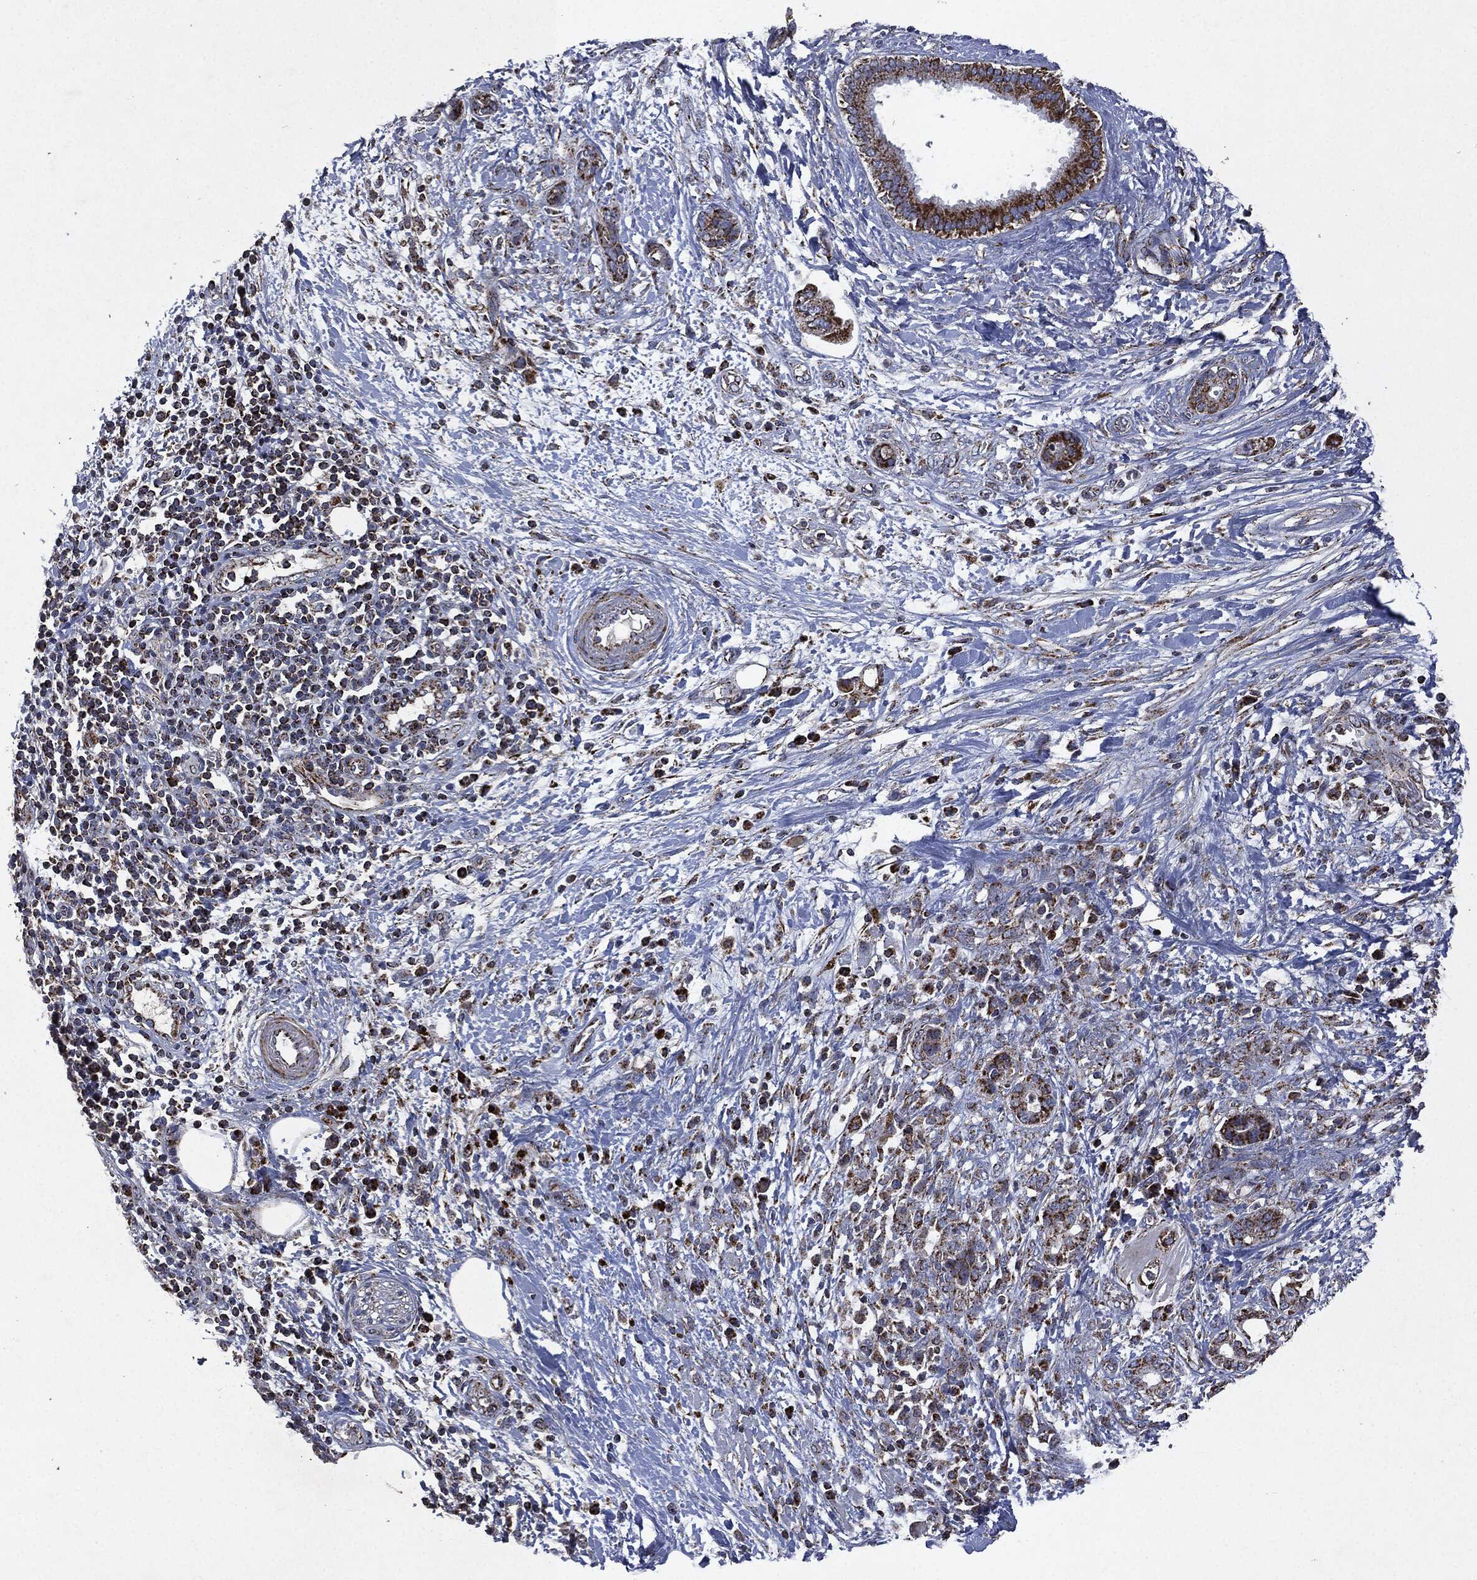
{"staining": {"intensity": "strong", "quantity": ">75%", "location": "cytoplasmic/membranous"}, "tissue": "pancreatic cancer", "cell_type": "Tumor cells", "image_type": "cancer", "snomed": [{"axis": "morphology", "description": "Adenocarcinoma, NOS"}, {"axis": "topography", "description": "Pancreas"}], "caption": "This image reveals IHC staining of human pancreatic cancer (adenocarcinoma), with high strong cytoplasmic/membranous positivity in about >75% of tumor cells.", "gene": "RYK", "patient": {"sex": "female", "age": 73}}